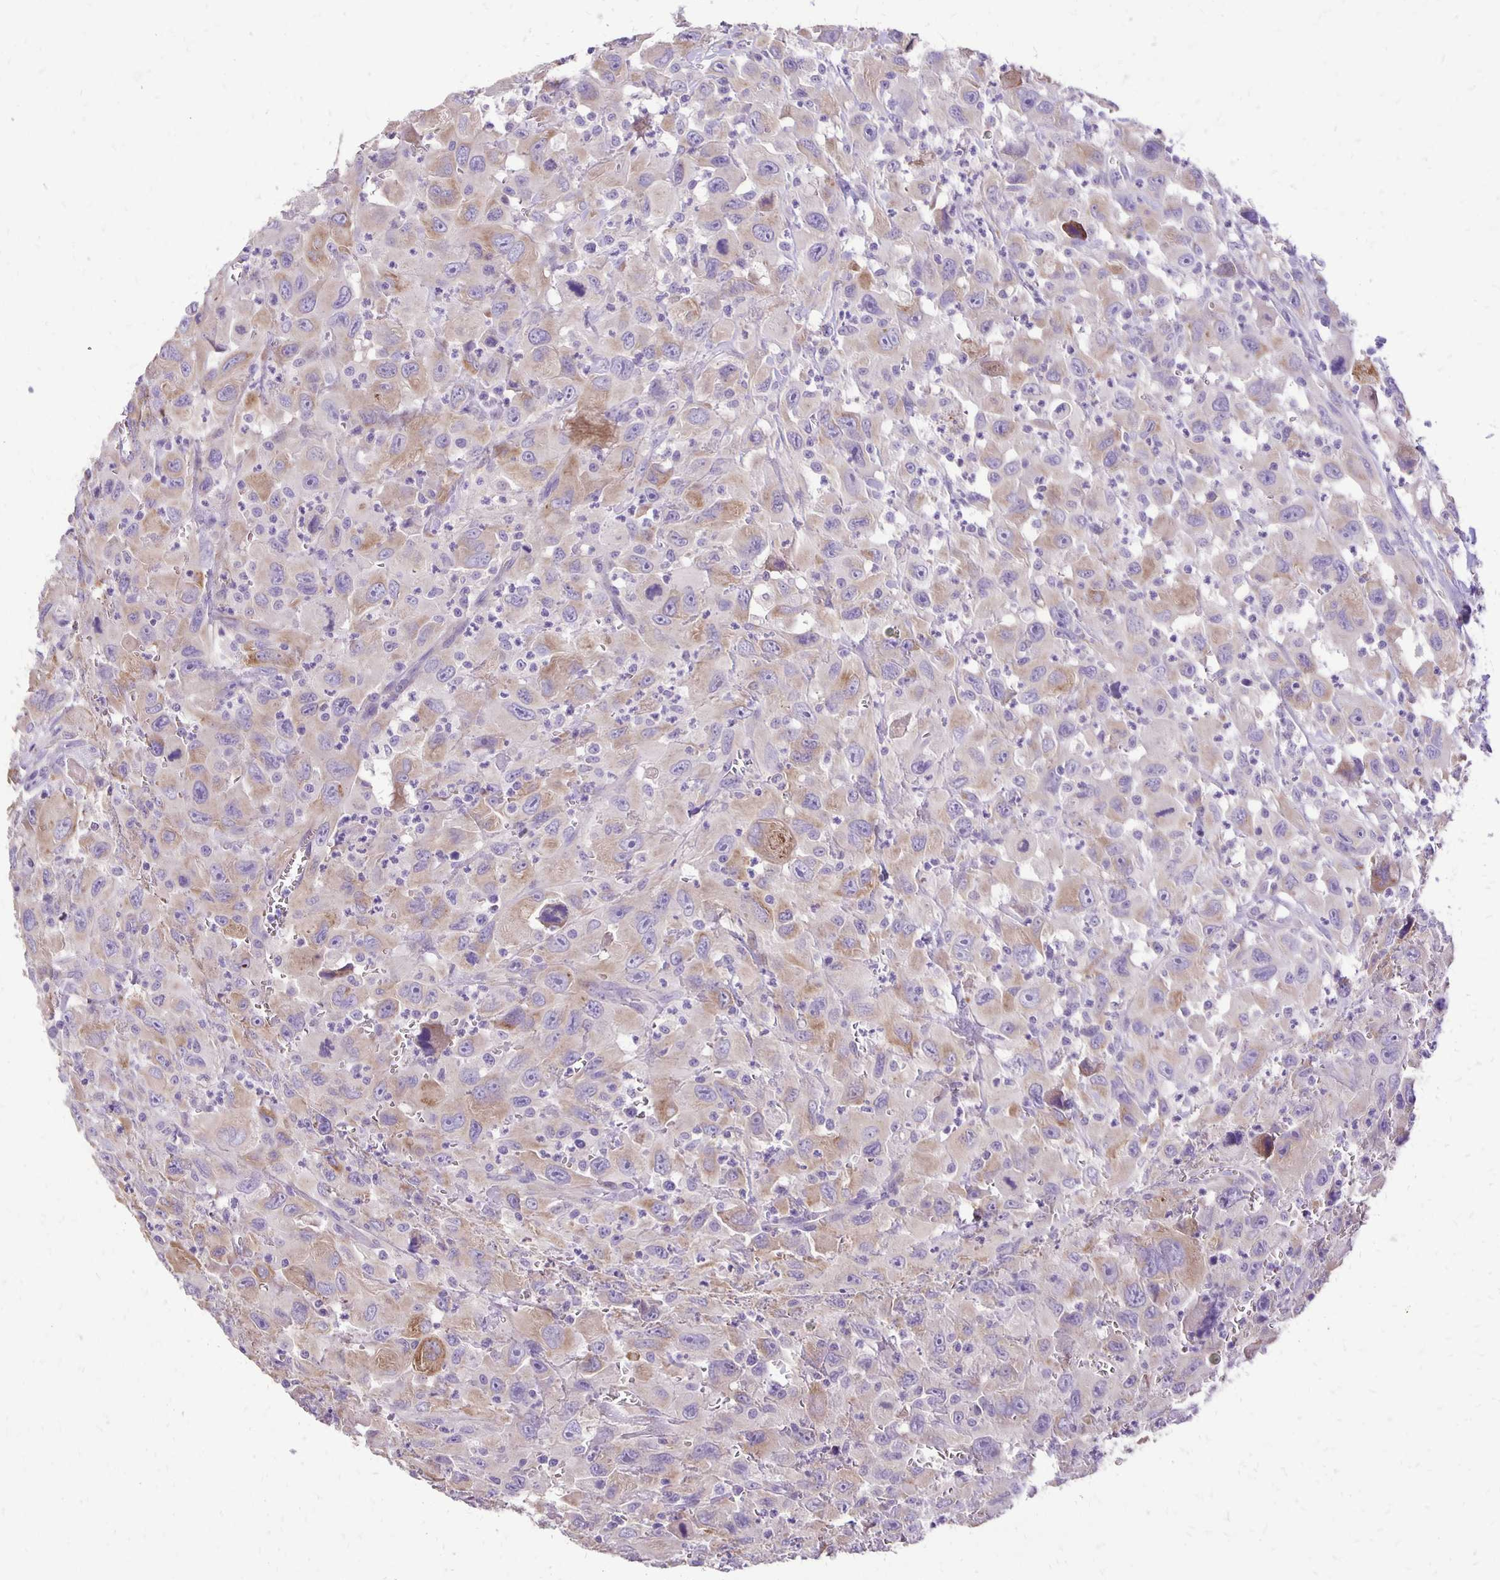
{"staining": {"intensity": "weak", "quantity": "25%-75%", "location": "cytoplasmic/membranous"}, "tissue": "head and neck cancer", "cell_type": "Tumor cells", "image_type": "cancer", "snomed": [{"axis": "morphology", "description": "Squamous cell carcinoma, NOS"}, {"axis": "morphology", "description": "Squamous cell carcinoma, metastatic, NOS"}, {"axis": "topography", "description": "Oral tissue"}, {"axis": "topography", "description": "Head-Neck"}], "caption": "Head and neck cancer (metastatic squamous cell carcinoma) stained with immunohistochemistry reveals weak cytoplasmic/membranous staining in about 25%-75% of tumor cells.", "gene": "ANKRD45", "patient": {"sex": "female", "age": 85}}